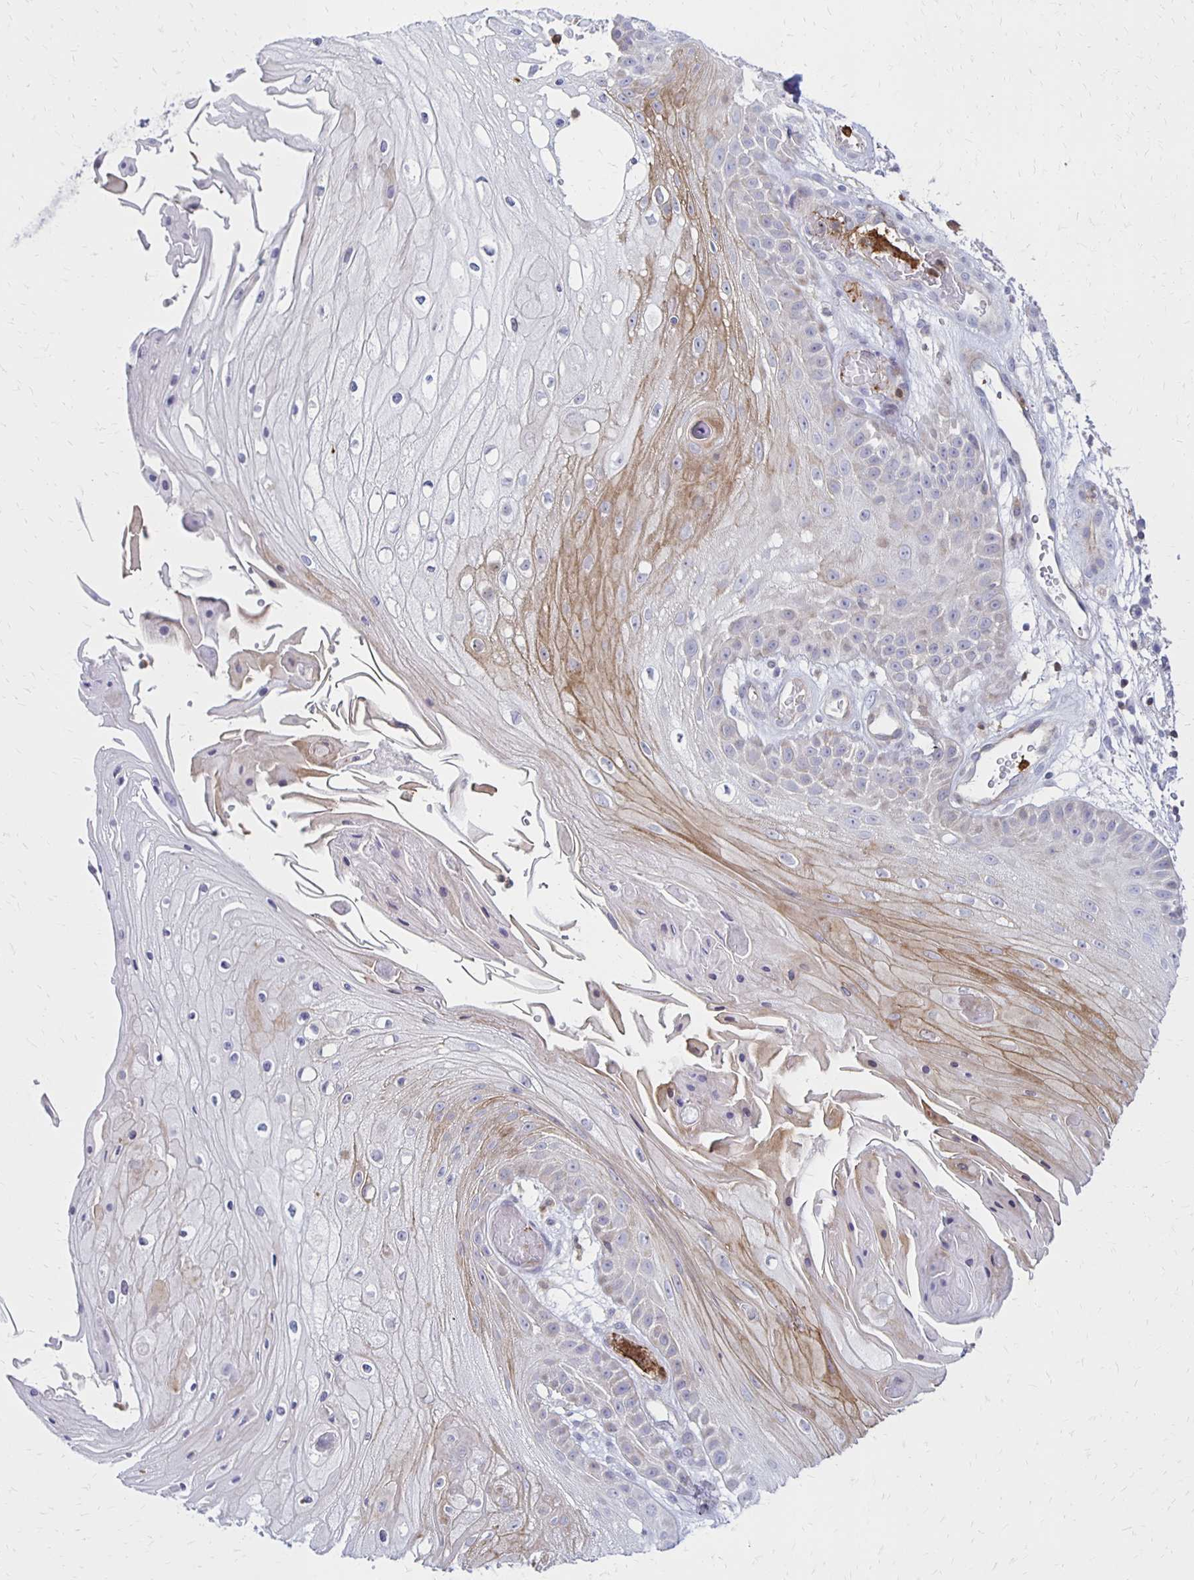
{"staining": {"intensity": "weak", "quantity": "<25%", "location": "cytoplasmic/membranous"}, "tissue": "skin cancer", "cell_type": "Tumor cells", "image_type": "cancer", "snomed": [{"axis": "morphology", "description": "Squamous cell carcinoma, NOS"}, {"axis": "topography", "description": "Skin"}], "caption": "There is no significant staining in tumor cells of skin squamous cell carcinoma.", "gene": "CCL21", "patient": {"sex": "male", "age": 70}}